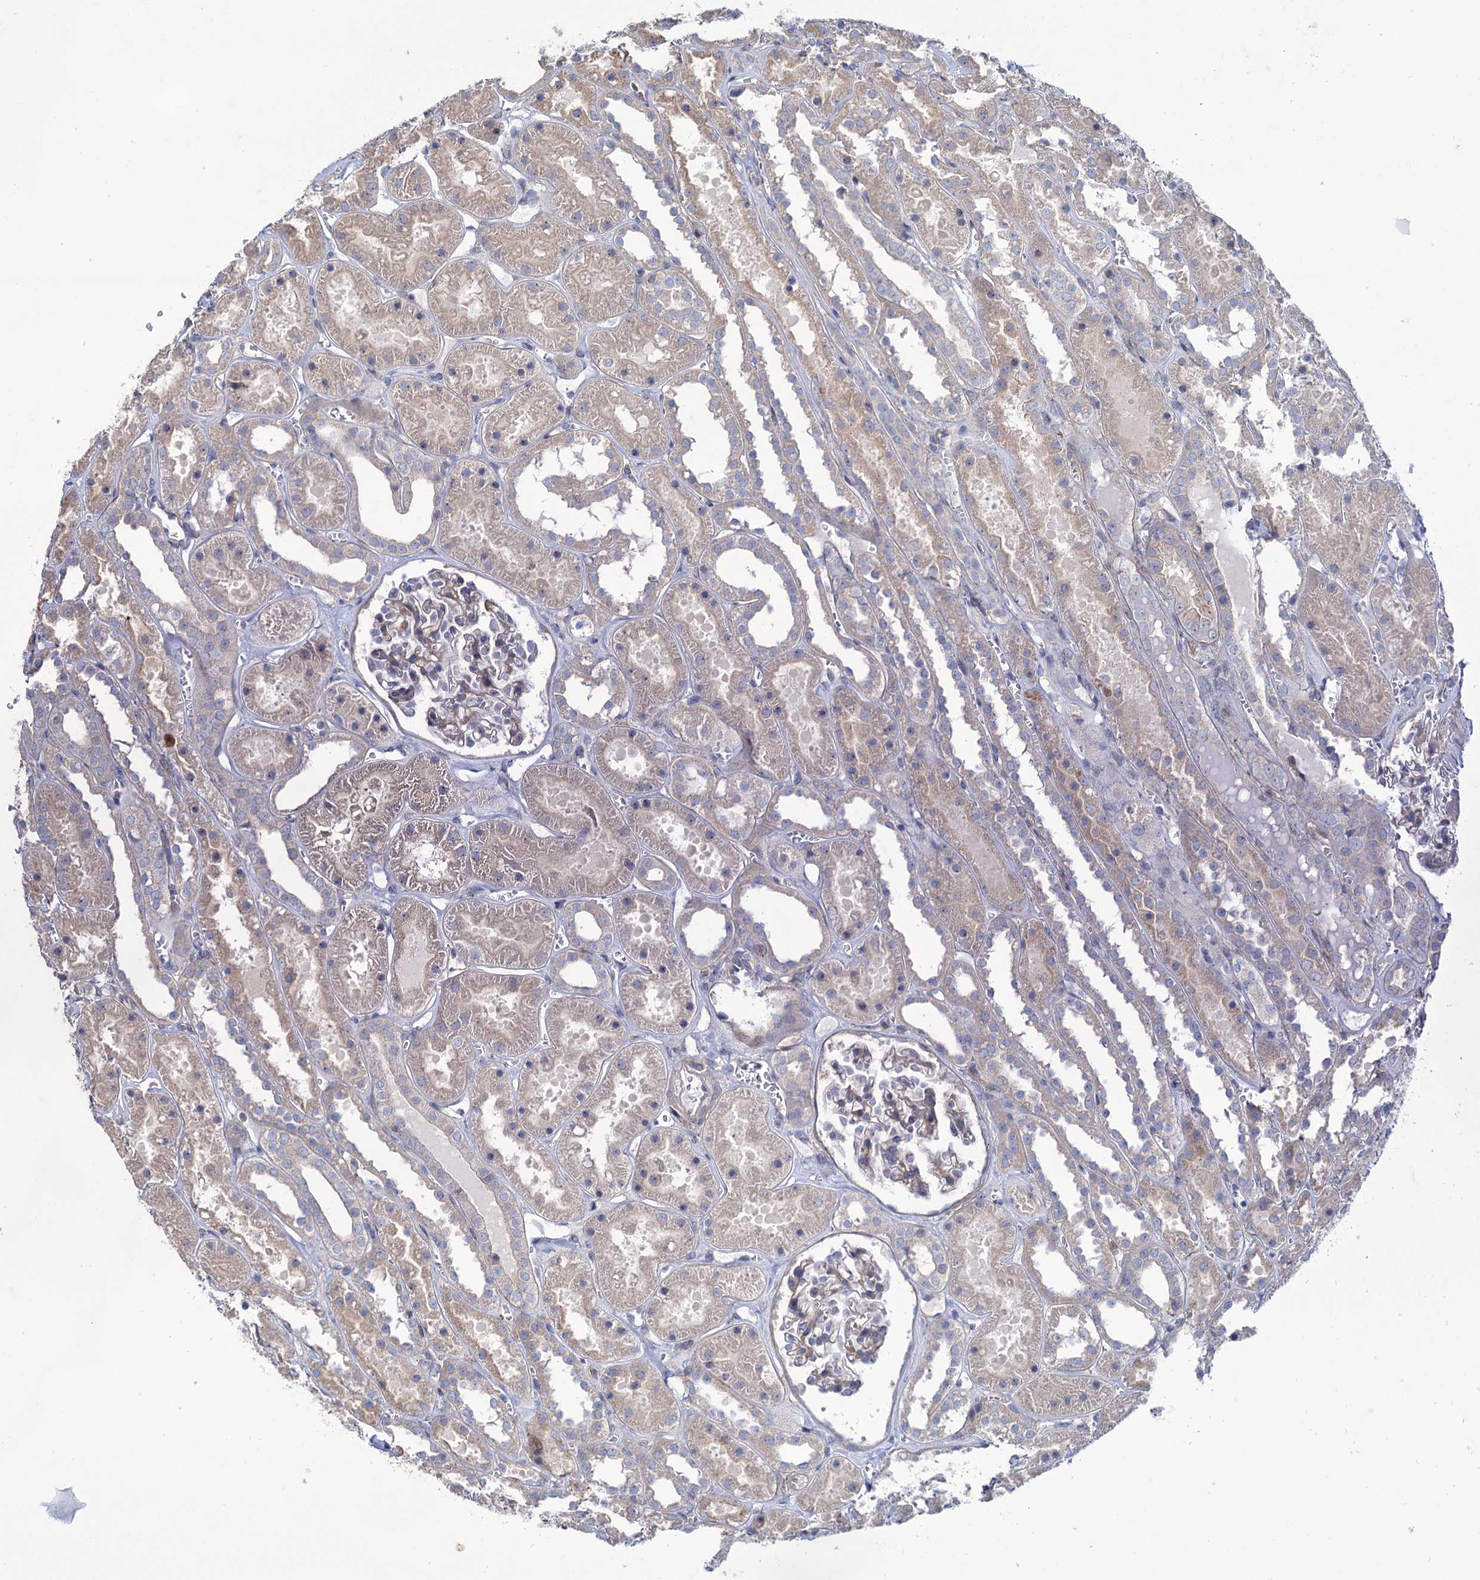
{"staining": {"intensity": "moderate", "quantity": "25%-75%", "location": "cytoplasmic/membranous"}, "tissue": "kidney", "cell_type": "Cells in glomeruli", "image_type": "normal", "snomed": [{"axis": "morphology", "description": "Normal tissue, NOS"}, {"axis": "topography", "description": "Kidney"}], "caption": "Benign kidney shows moderate cytoplasmic/membranous positivity in about 25%-75% of cells in glomeruli, visualized by immunohistochemistry.", "gene": "SEC24A", "patient": {"sex": "female", "age": 41}}